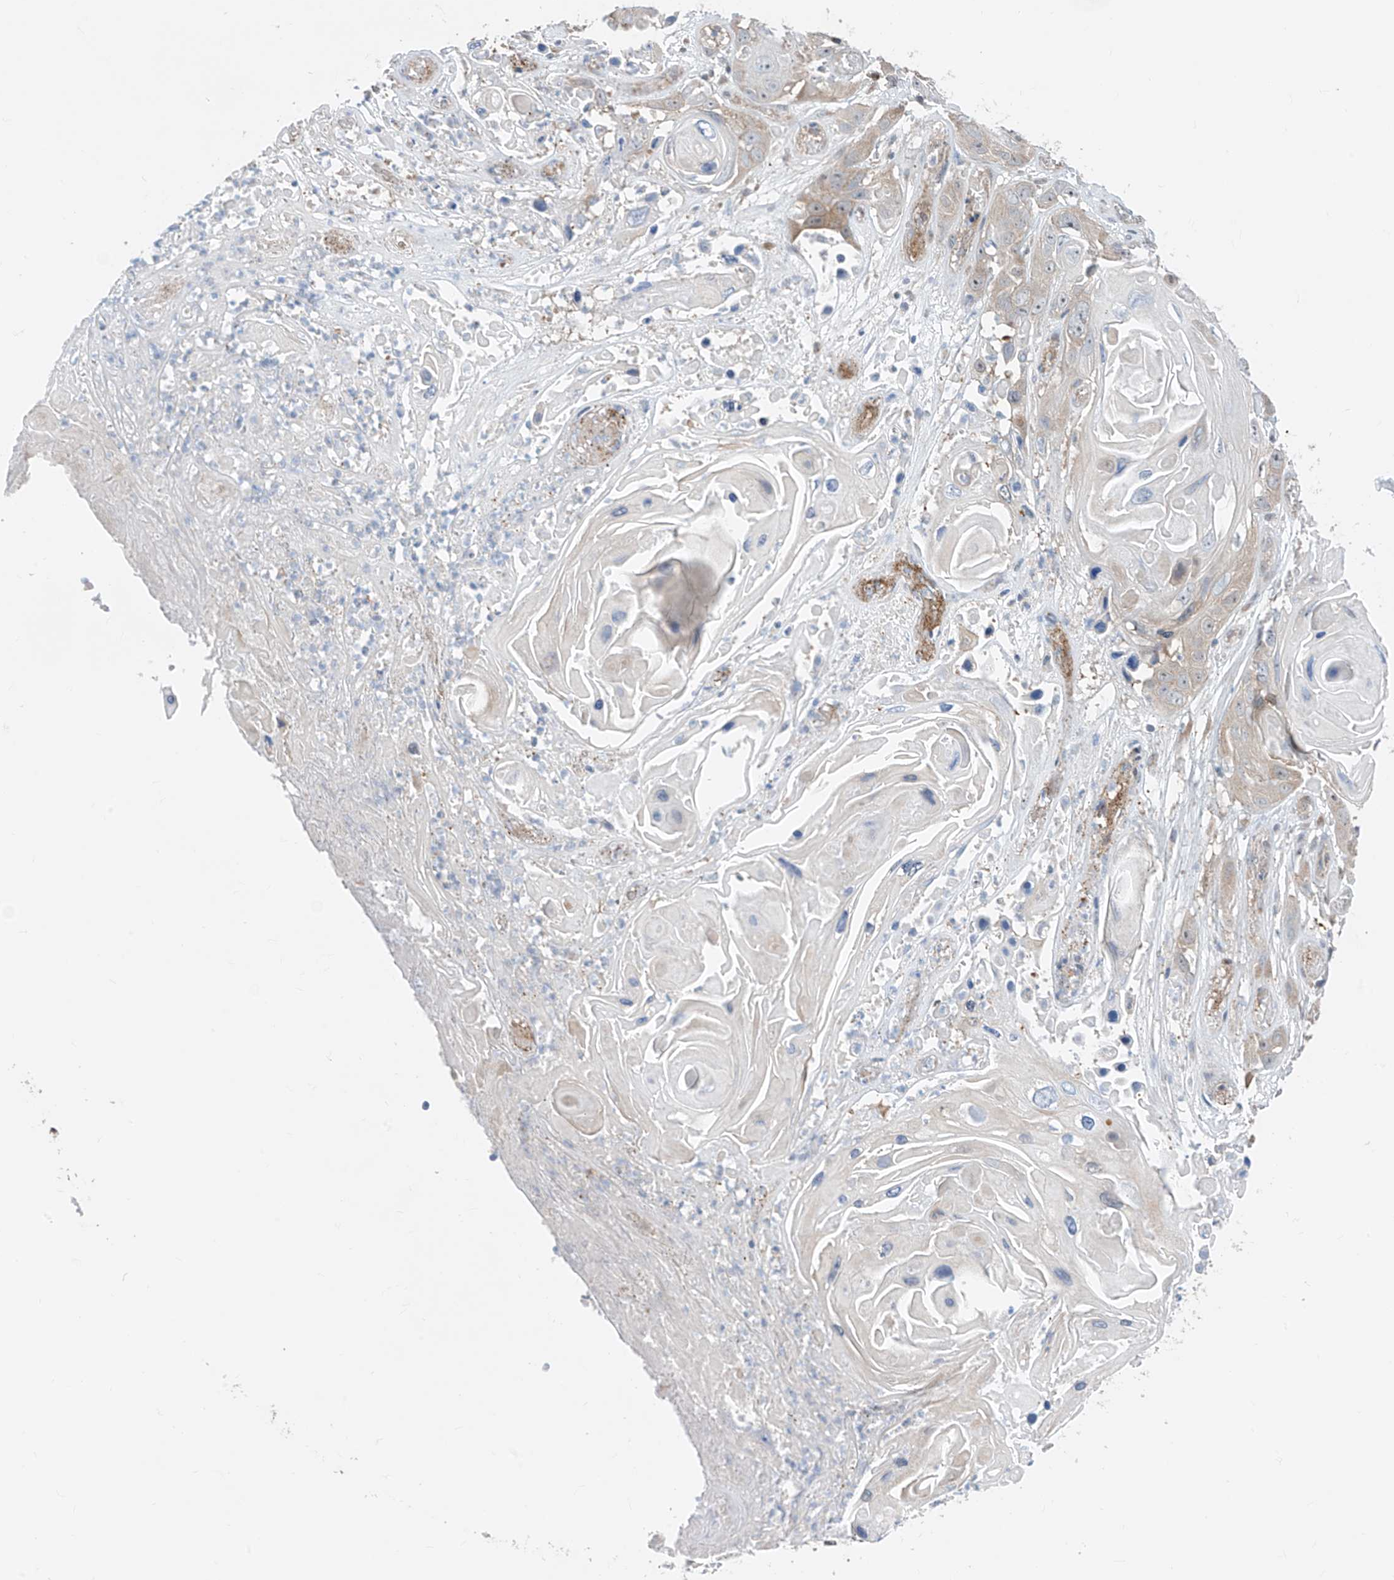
{"staining": {"intensity": "negative", "quantity": "none", "location": "none"}, "tissue": "skin cancer", "cell_type": "Tumor cells", "image_type": "cancer", "snomed": [{"axis": "morphology", "description": "Squamous cell carcinoma, NOS"}, {"axis": "topography", "description": "Skin"}], "caption": "Immunohistochemistry histopathology image of skin squamous cell carcinoma stained for a protein (brown), which demonstrates no staining in tumor cells. (Brightfield microscopy of DAB immunohistochemistry at high magnification).", "gene": "TTC38", "patient": {"sex": "male", "age": 55}}